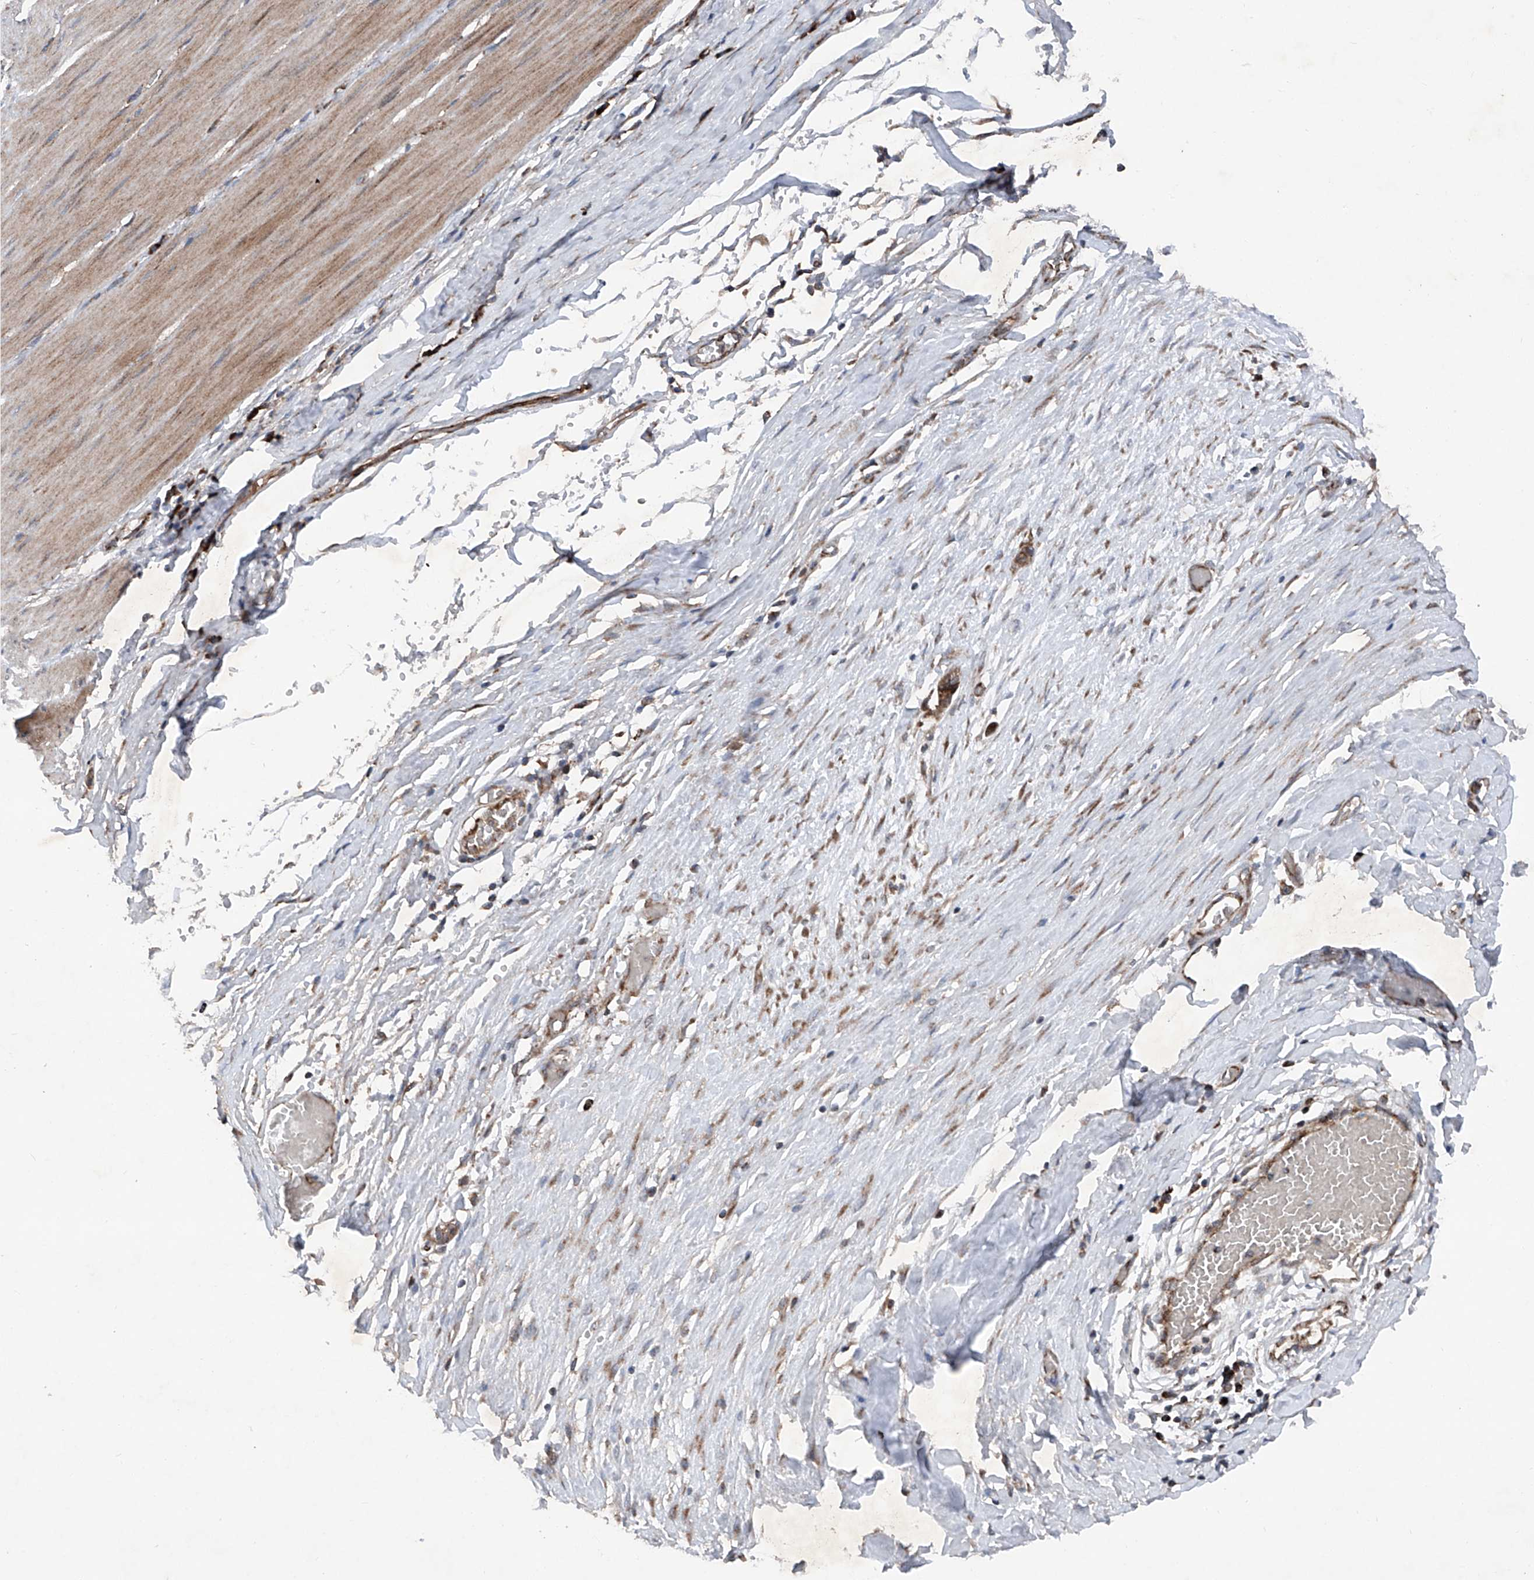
{"staining": {"intensity": "weak", "quantity": "25%-75%", "location": "cytoplasmic/membranous"}, "tissue": "smooth muscle", "cell_type": "Smooth muscle cells", "image_type": "normal", "snomed": [{"axis": "morphology", "description": "Normal tissue, NOS"}, {"axis": "morphology", "description": "Adenocarcinoma, NOS"}, {"axis": "topography", "description": "Colon"}, {"axis": "topography", "description": "Peripheral nerve tissue"}], "caption": "Smooth muscle stained with immunohistochemistry reveals weak cytoplasmic/membranous expression in about 25%-75% of smooth muscle cells.", "gene": "DAD1", "patient": {"sex": "male", "age": 14}}